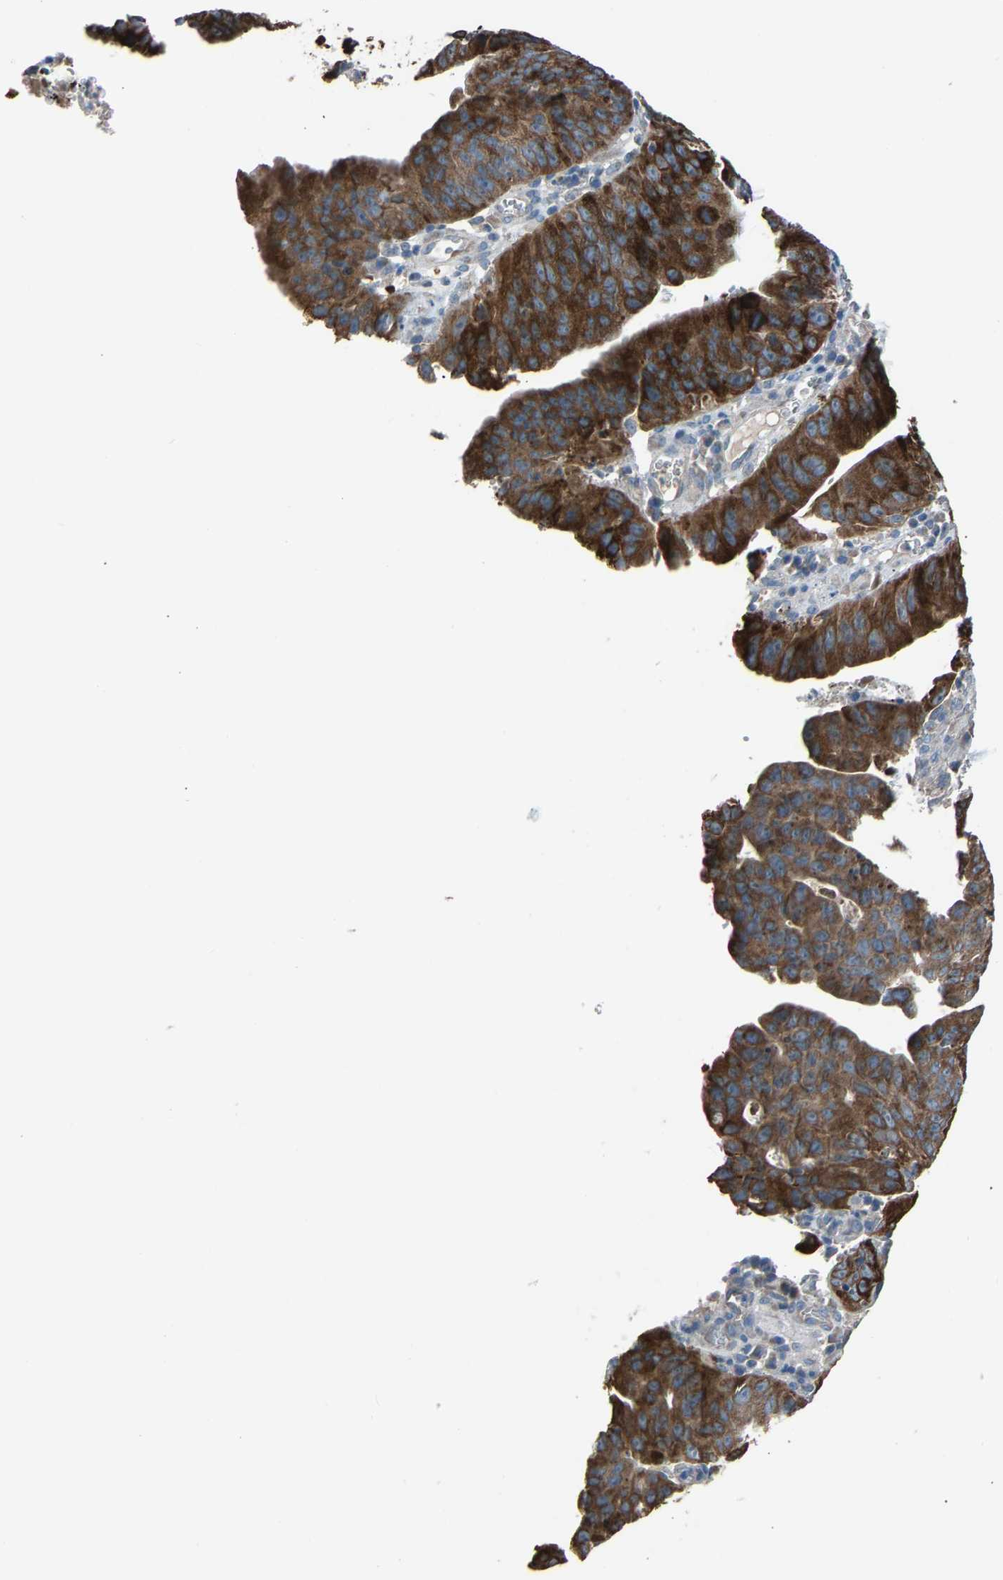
{"staining": {"intensity": "strong", "quantity": ">75%", "location": "cytoplasmic/membranous"}, "tissue": "stomach cancer", "cell_type": "Tumor cells", "image_type": "cancer", "snomed": [{"axis": "morphology", "description": "Adenocarcinoma, NOS"}, {"axis": "topography", "description": "Stomach"}], "caption": "A photomicrograph of human stomach adenocarcinoma stained for a protein exhibits strong cytoplasmic/membranous brown staining in tumor cells.", "gene": "TGFBR3", "patient": {"sex": "male", "age": 59}}